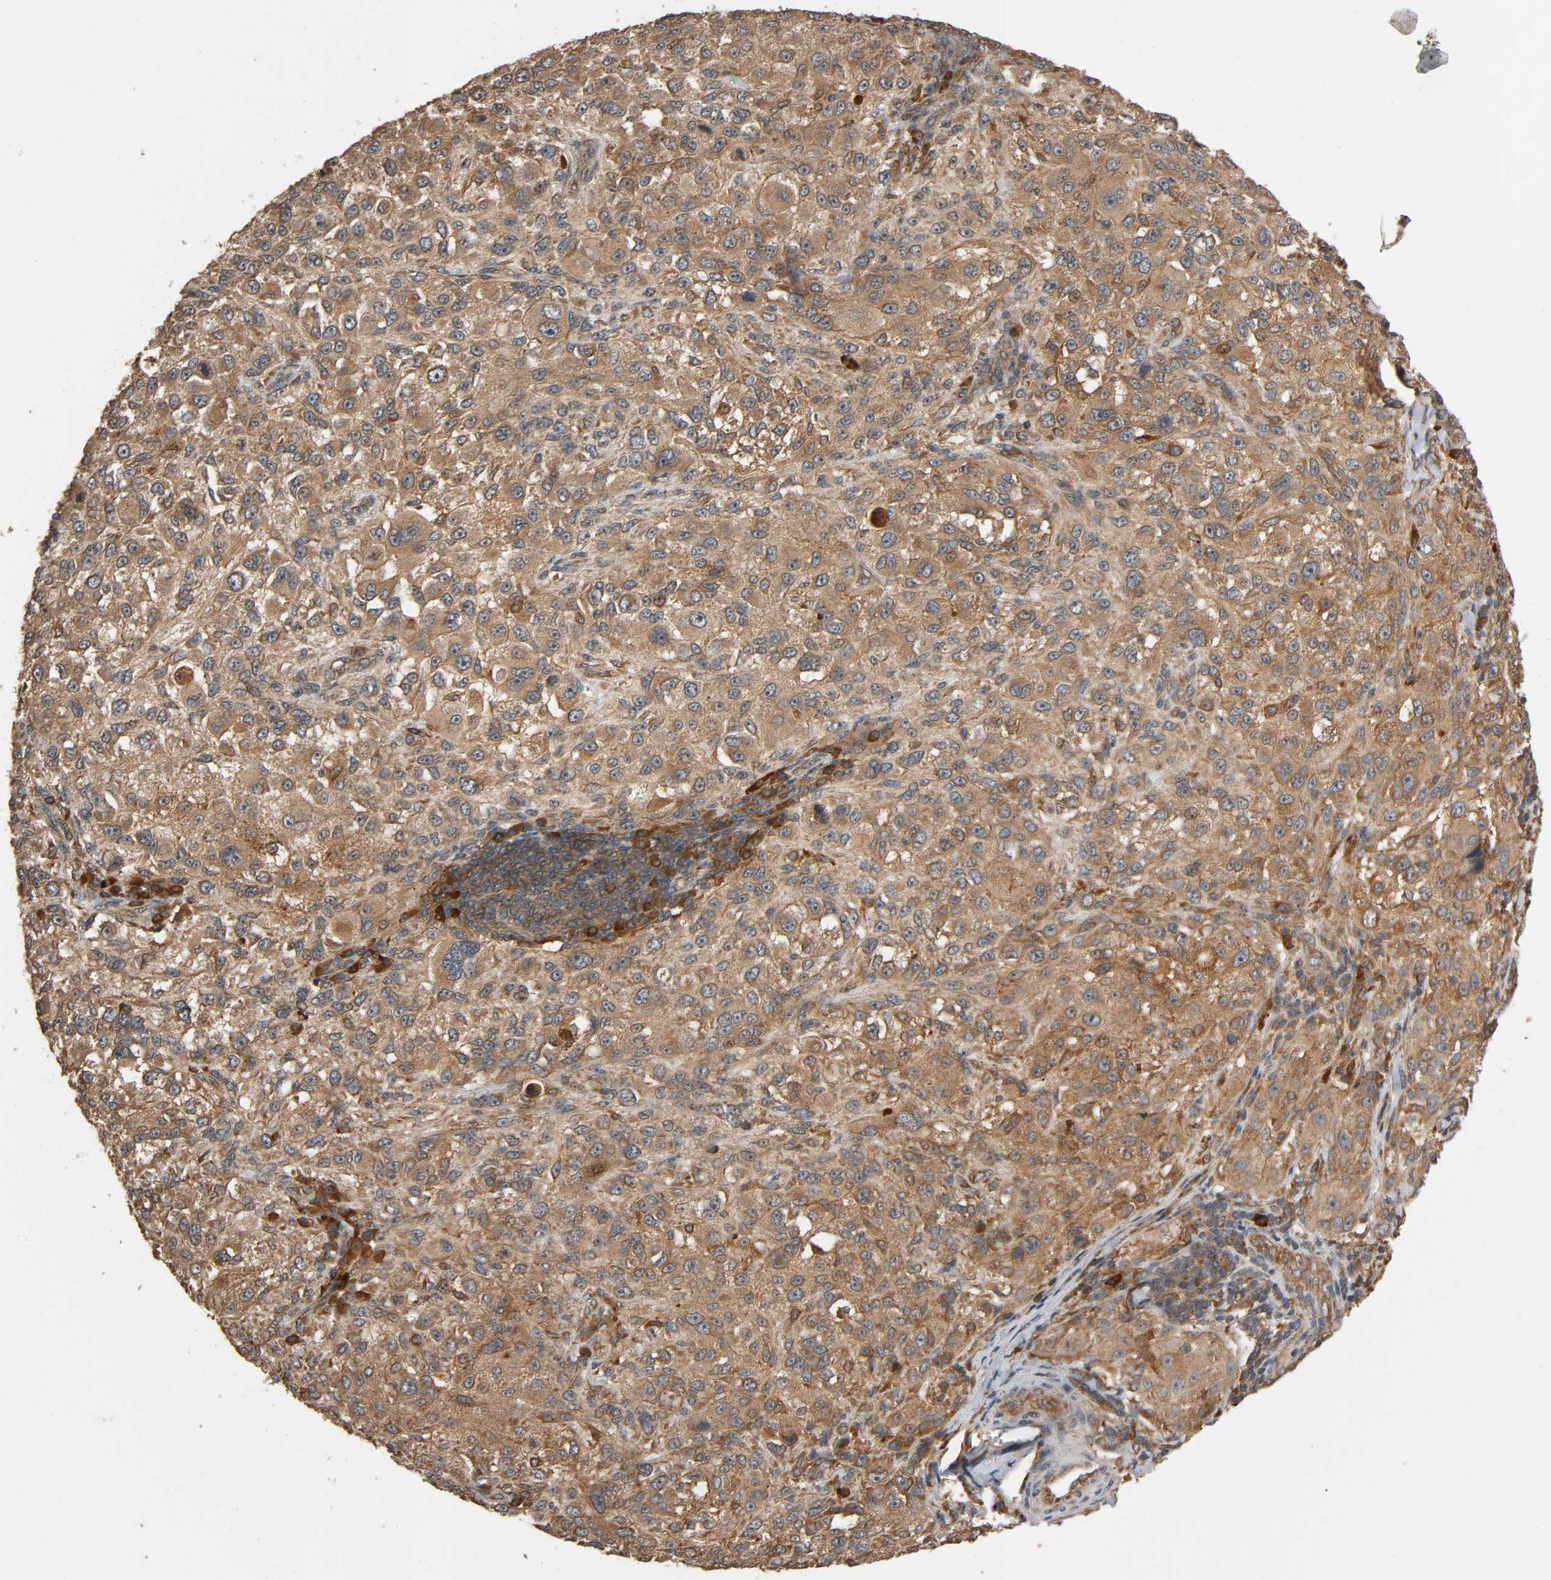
{"staining": {"intensity": "moderate", "quantity": ">75%", "location": "cytoplasmic/membranous"}, "tissue": "melanoma", "cell_type": "Tumor cells", "image_type": "cancer", "snomed": [{"axis": "morphology", "description": "Necrosis, NOS"}, {"axis": "morphology", "description": "Malignant melanoma, NOS"}, {"axis": "topography", "description": "Skin"}], "caption": "Melanoma tissue displays moderate cytoplasmic/membranous expression in about >75% of tumor cells The protein of interest is shown in brown color, while the nuclei are stained blue.", "gene": "MAP3K8", "patient": {"sex": "female", "age": 87}}